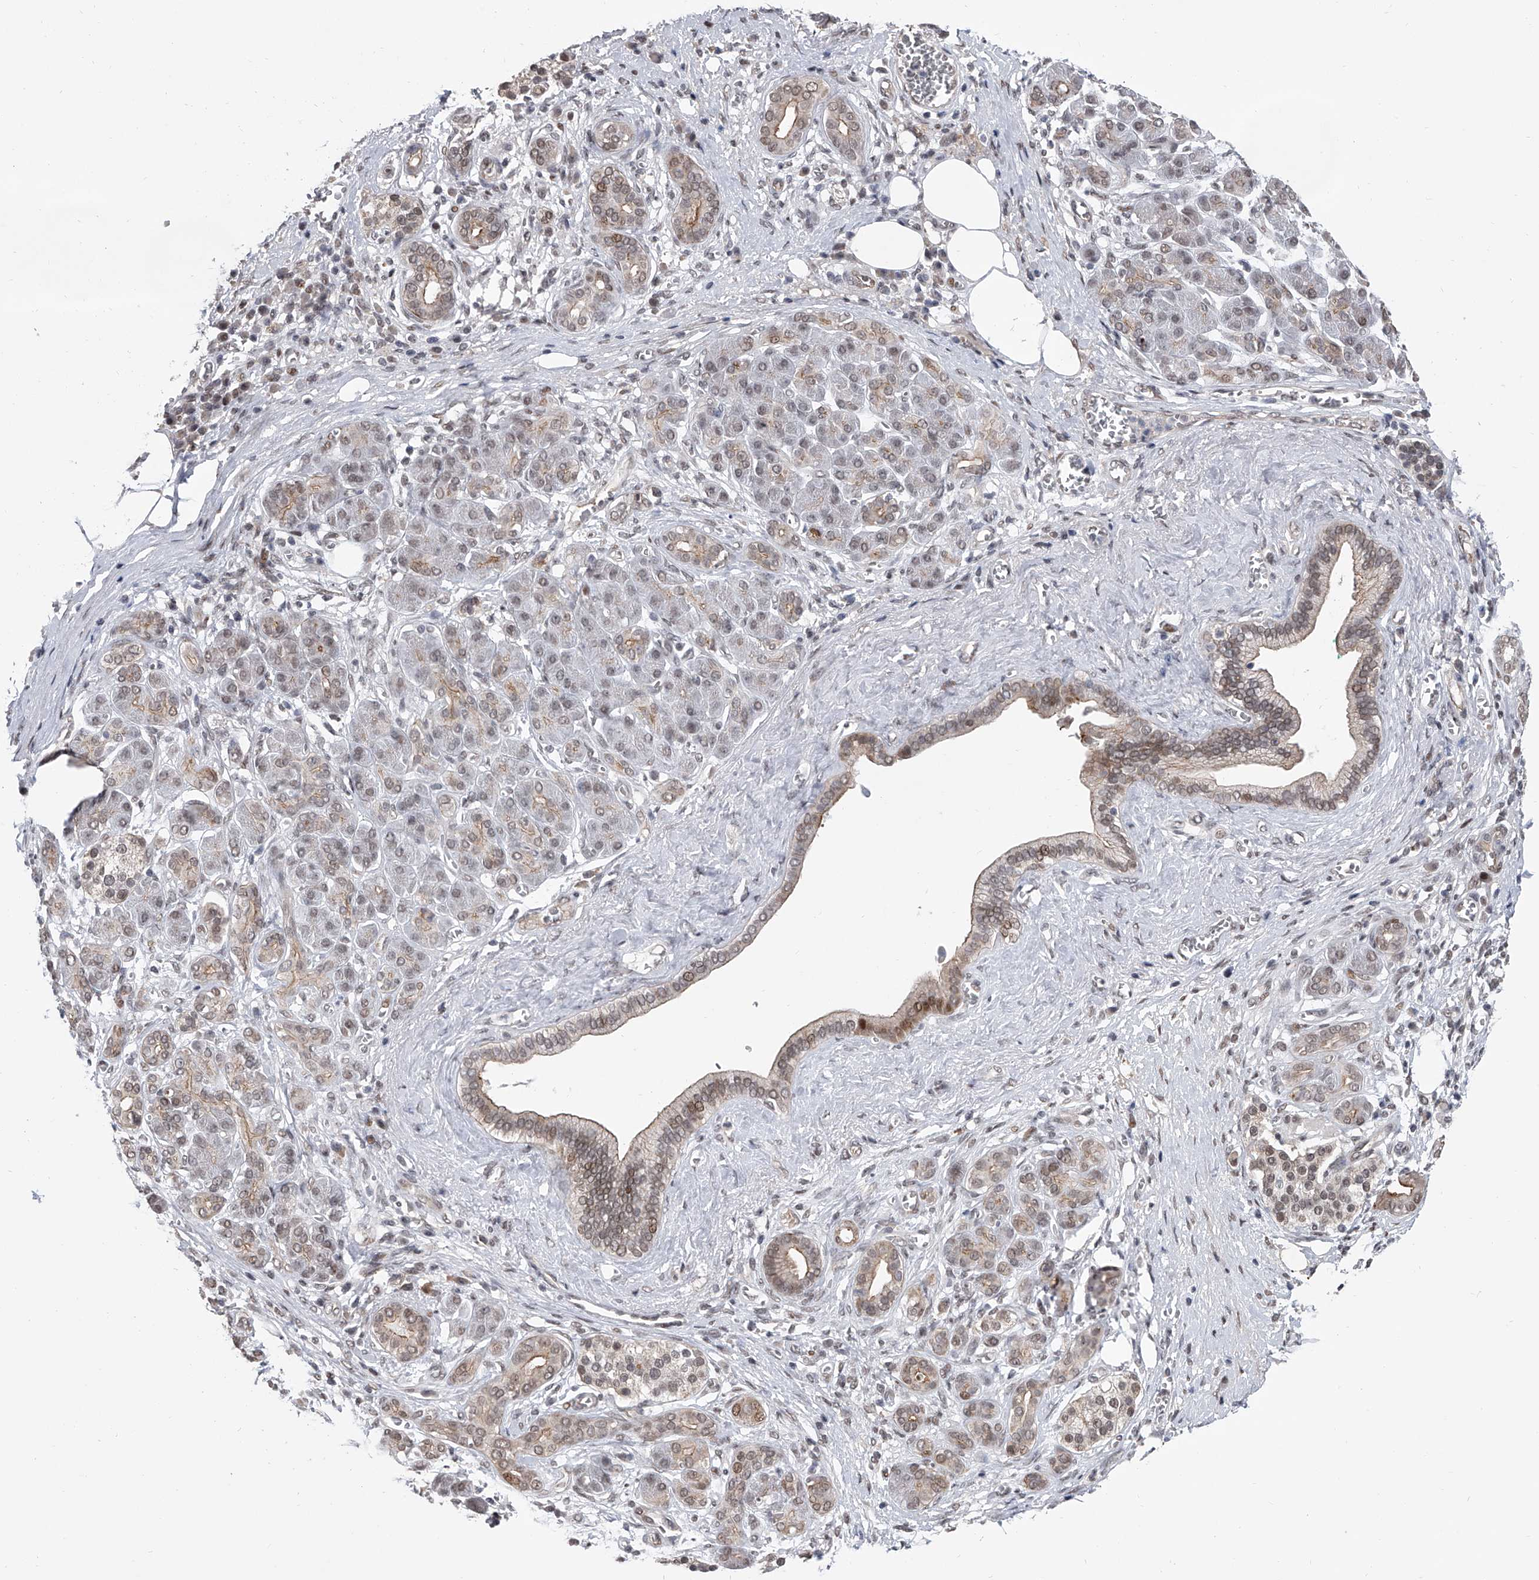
{"staining": {"intensity": "weak", "quantity": "25%-75%", "location": "cytoplasmic/membranous"}, "tissue": "pancreatic cancer", "cell_type": "Tumor cells", "image_type": "cancer", "snomed": [{"axis": "morphology", "description": "Adenocarcinoma, NOS"}, {"axis": "topography", "description": "Pancreas"}], "caption": "The histopathology image exhibits staining of pancreatic cancer, revealing weak cytoplasmic/membranous protein expression (brown color) within tumor cells.", "gene": "ZNF426", "patient": {"sex": "male", "age": 78}}